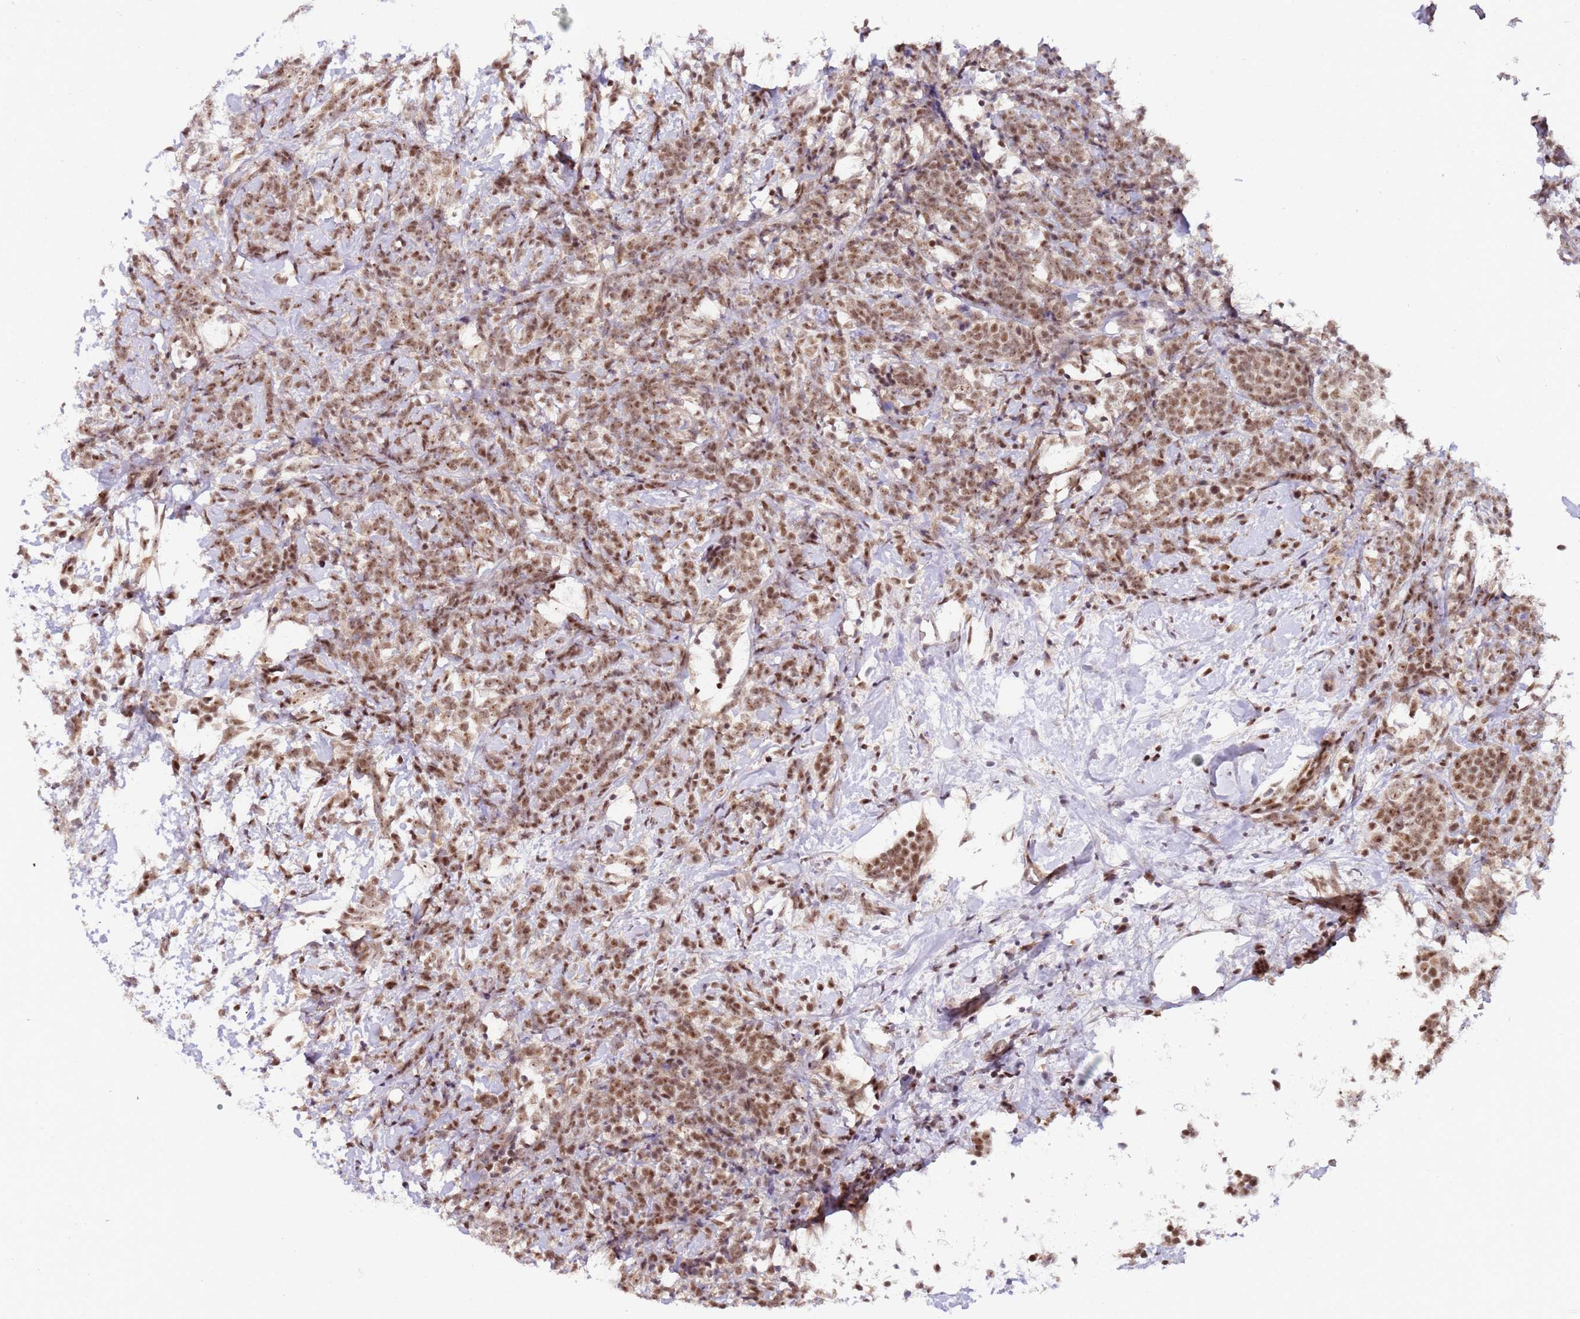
{"staining": {"intensity": "moderate", "quantity": ">75%", "location": "nuclear"}, "tissue": "breast cancer", "cell_type": "Tumor cells", "image_type": "cancer", "snomed": [{"axis": "morphology", "description": "Lobular carcinoma"}, {"axis": "topography", "description": "Breast"}], "caption": "Tumor cells demonstrate medium levels of moderate nuclear positivity in about >75% of cells in breast lobular carcinoma.", "gene": "LGALSL", "patient": {"sex": "female", "age": 58}}